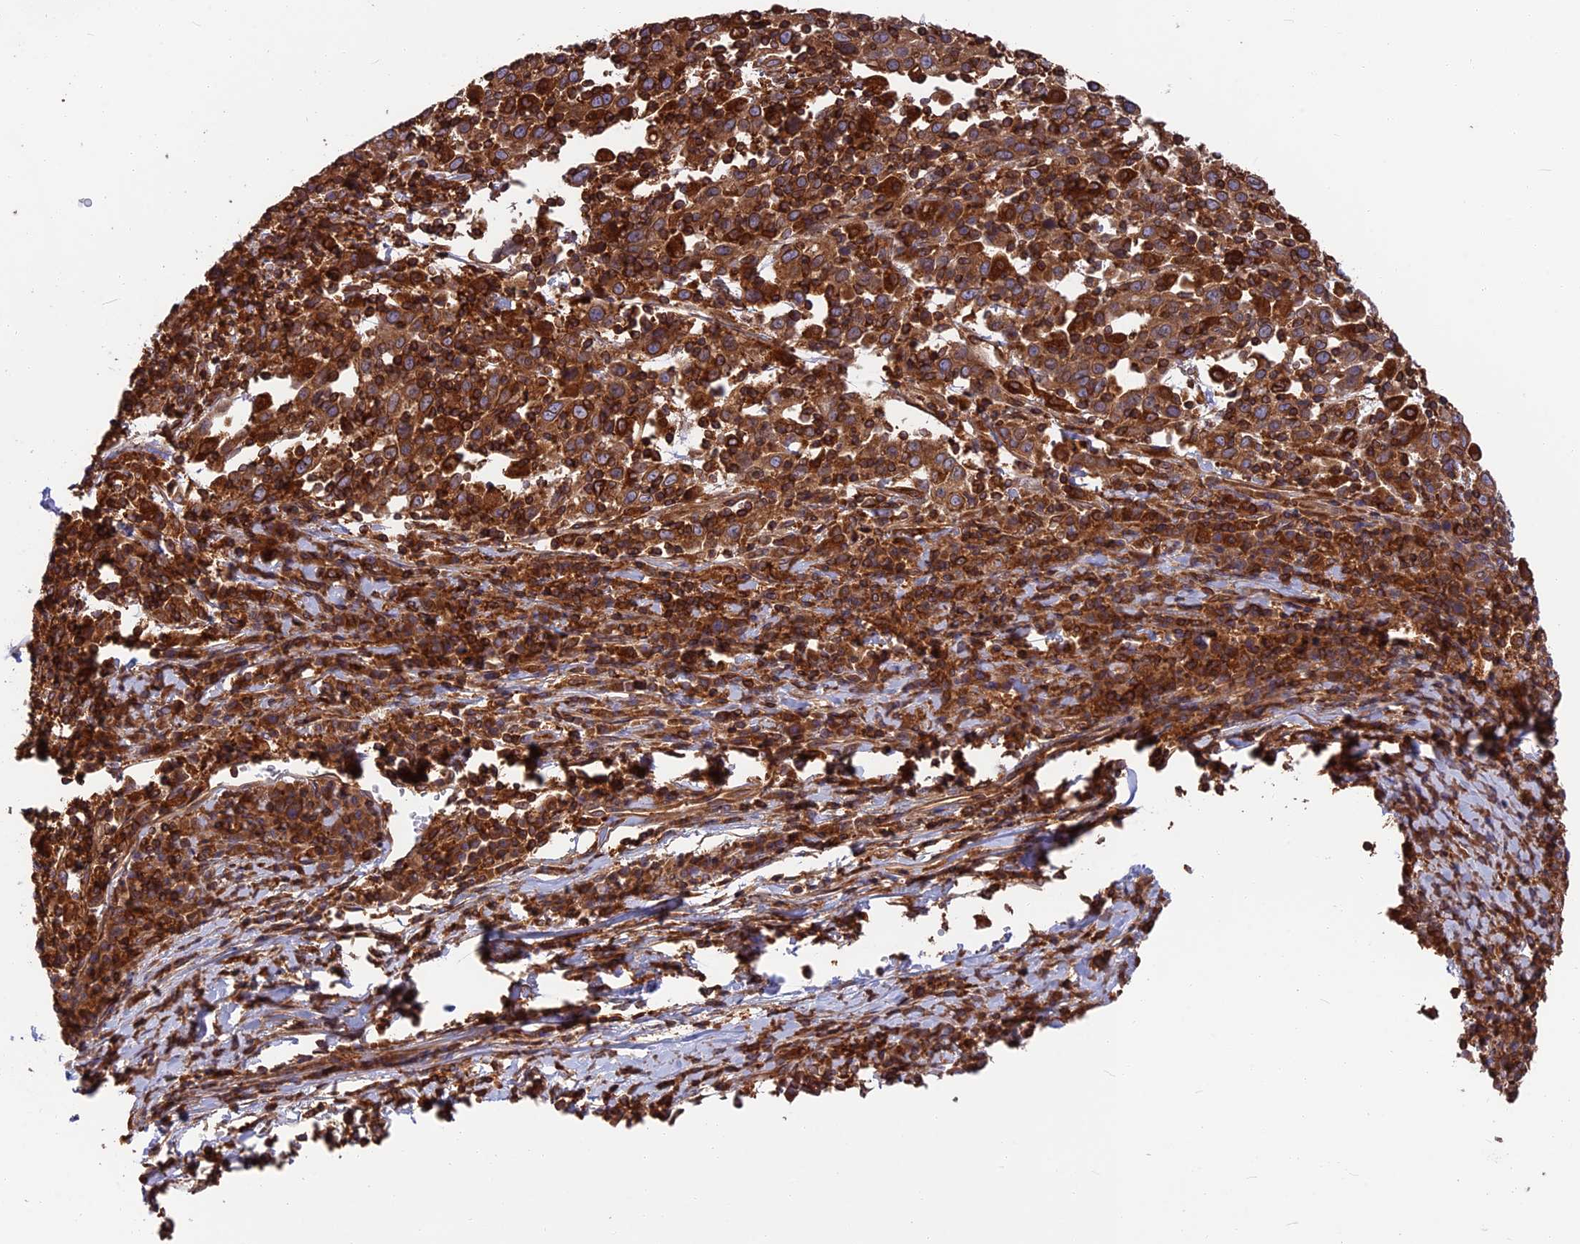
{"staining": {"intensity": "strong", "quantity": ">75%", "location": "cytoplasmic/membranous"}, "tissue": "cervical cancer", "cell_type": "Tumor cells", "image_type": "cancer", "snomed": [{"axis": "morphology", "description": "Squamous cell carcinoma, NOS"}, {"axis": "topography", "description": "Cervix"}], "caption": "A high amount of strong cytoplasmic/membranous positivity is appreciated in approximately >75% of tumor cells in cervical squamous cell carcinoma tissue.", "gene": "WDR1", "patient": {"sex": "female", "age": 46}}